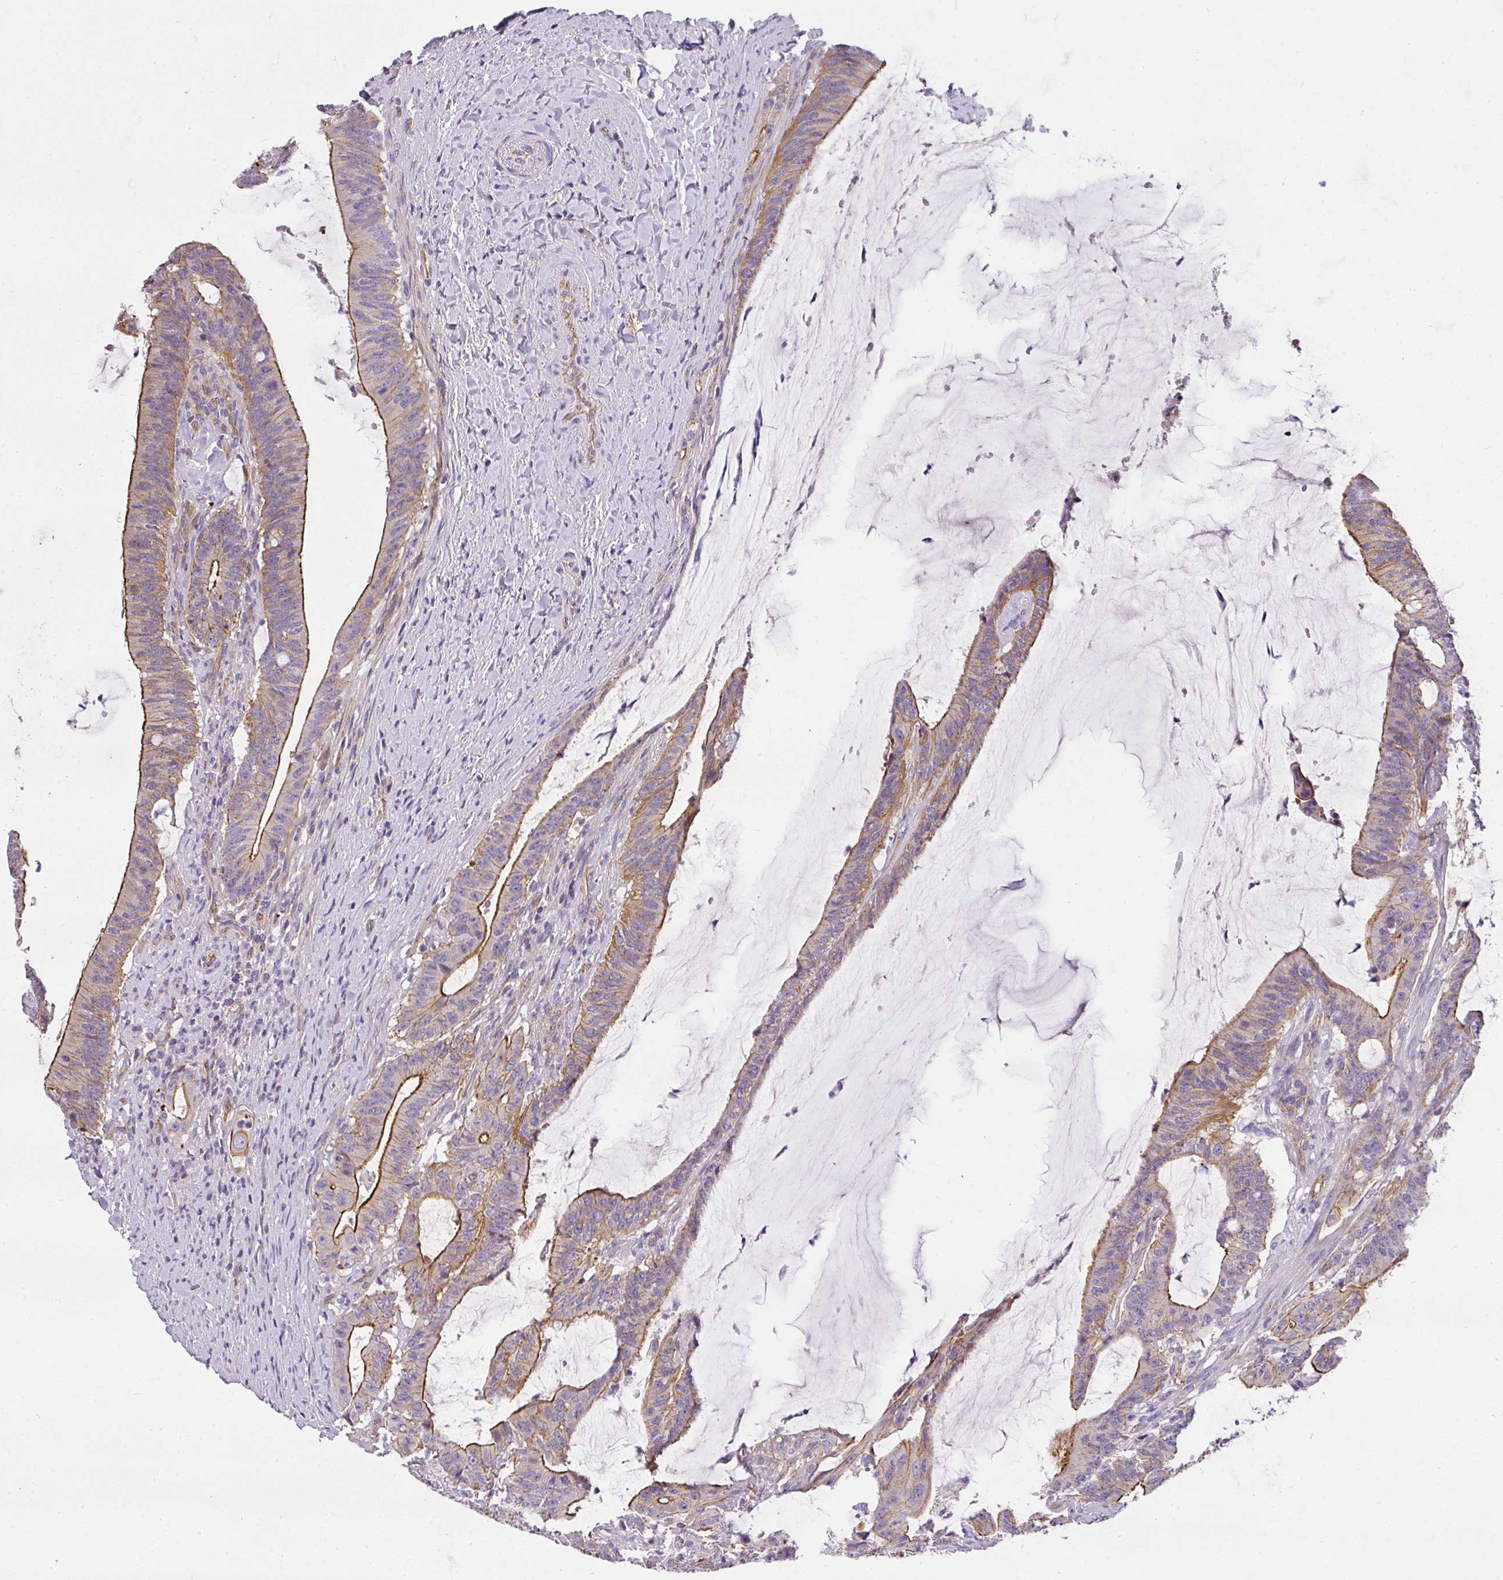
{"staining": {"intensity": "moderate", "quantity": "25%-75%", "location": "cytoplasmic/membranous"}, "tissue": "colorectal cancer", "cell_type": "Tumor cells", "image_type": "cancer", "snomed": [{"axis": "morphology", "description": "Adenocarcinoma, NOS"}, {"axis": "topography", "description": "Colon"}], "caption": "Immunohistochemical staining of human adenocarcinoma (colorectal) reveals medium levels of moderate cytoplasmic/membranous positivity in about 25%-75% of tumor cells. (DAB IHC, brown staining for protein, blue staining for nuclei).", "gene": "OR11H4", "patient": {"sex": "female", "age": 43}}